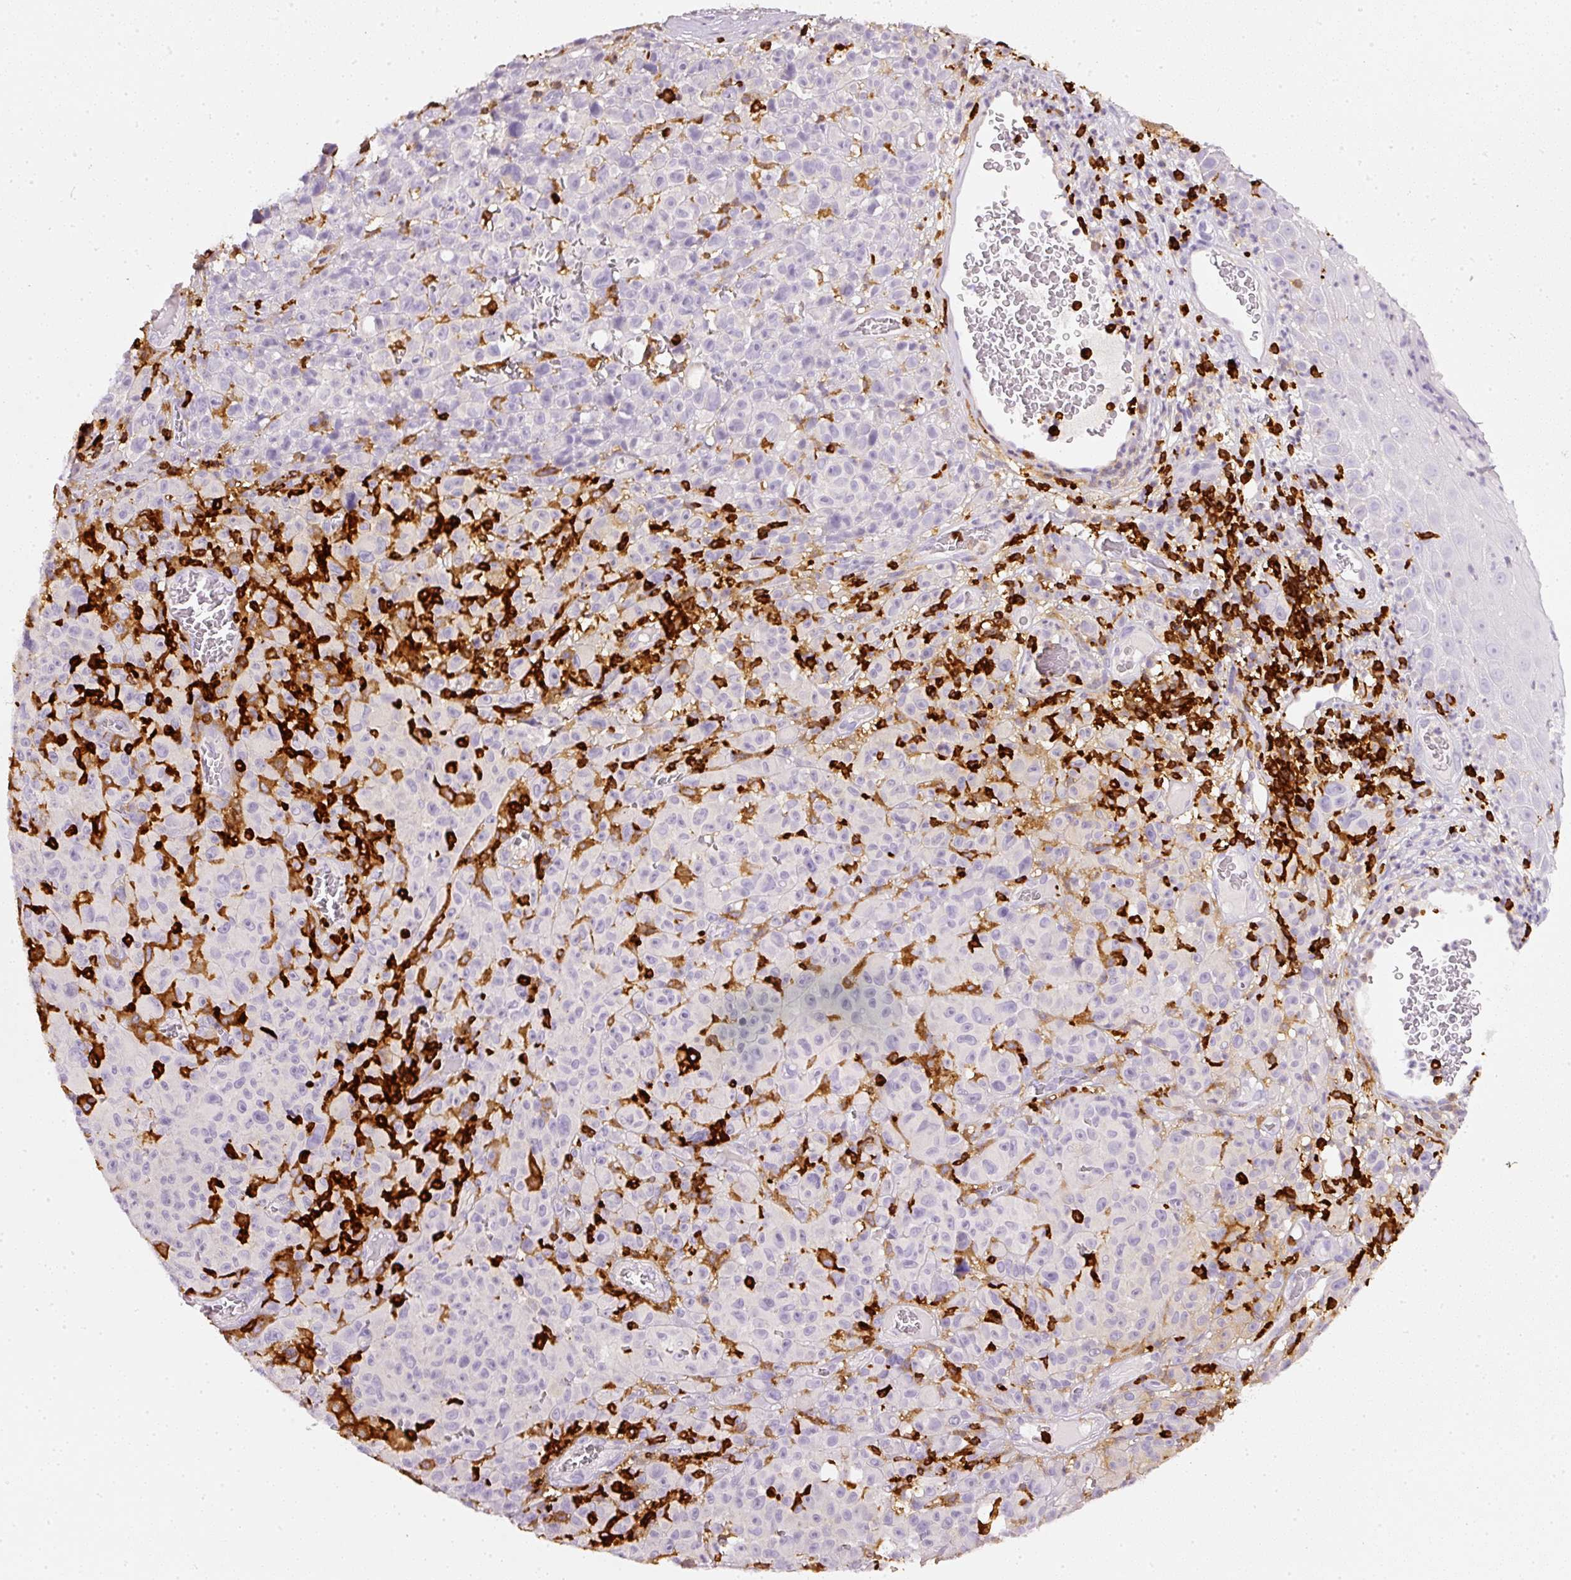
{"staining": {"intensity": "negative", "quantity": "none", "location": "none"}, "tissue": "melanoma", "cell_type": "Tumor cells", "image_type": "cancer", "snomed": [{"axis": "morphology", "description": "Malignant melanoma, NOS"}, {"axis": "topography", "description": "Skin"}], "caption": "DAB (3,3'-diaminobenzidine) immunohistochemical staining of human melanoma demonstrates no significant positivity in tumor cells. Nuclei are stained in blue.", "gene": "EVL", "patient": {"sex": "female", "age": 82}}